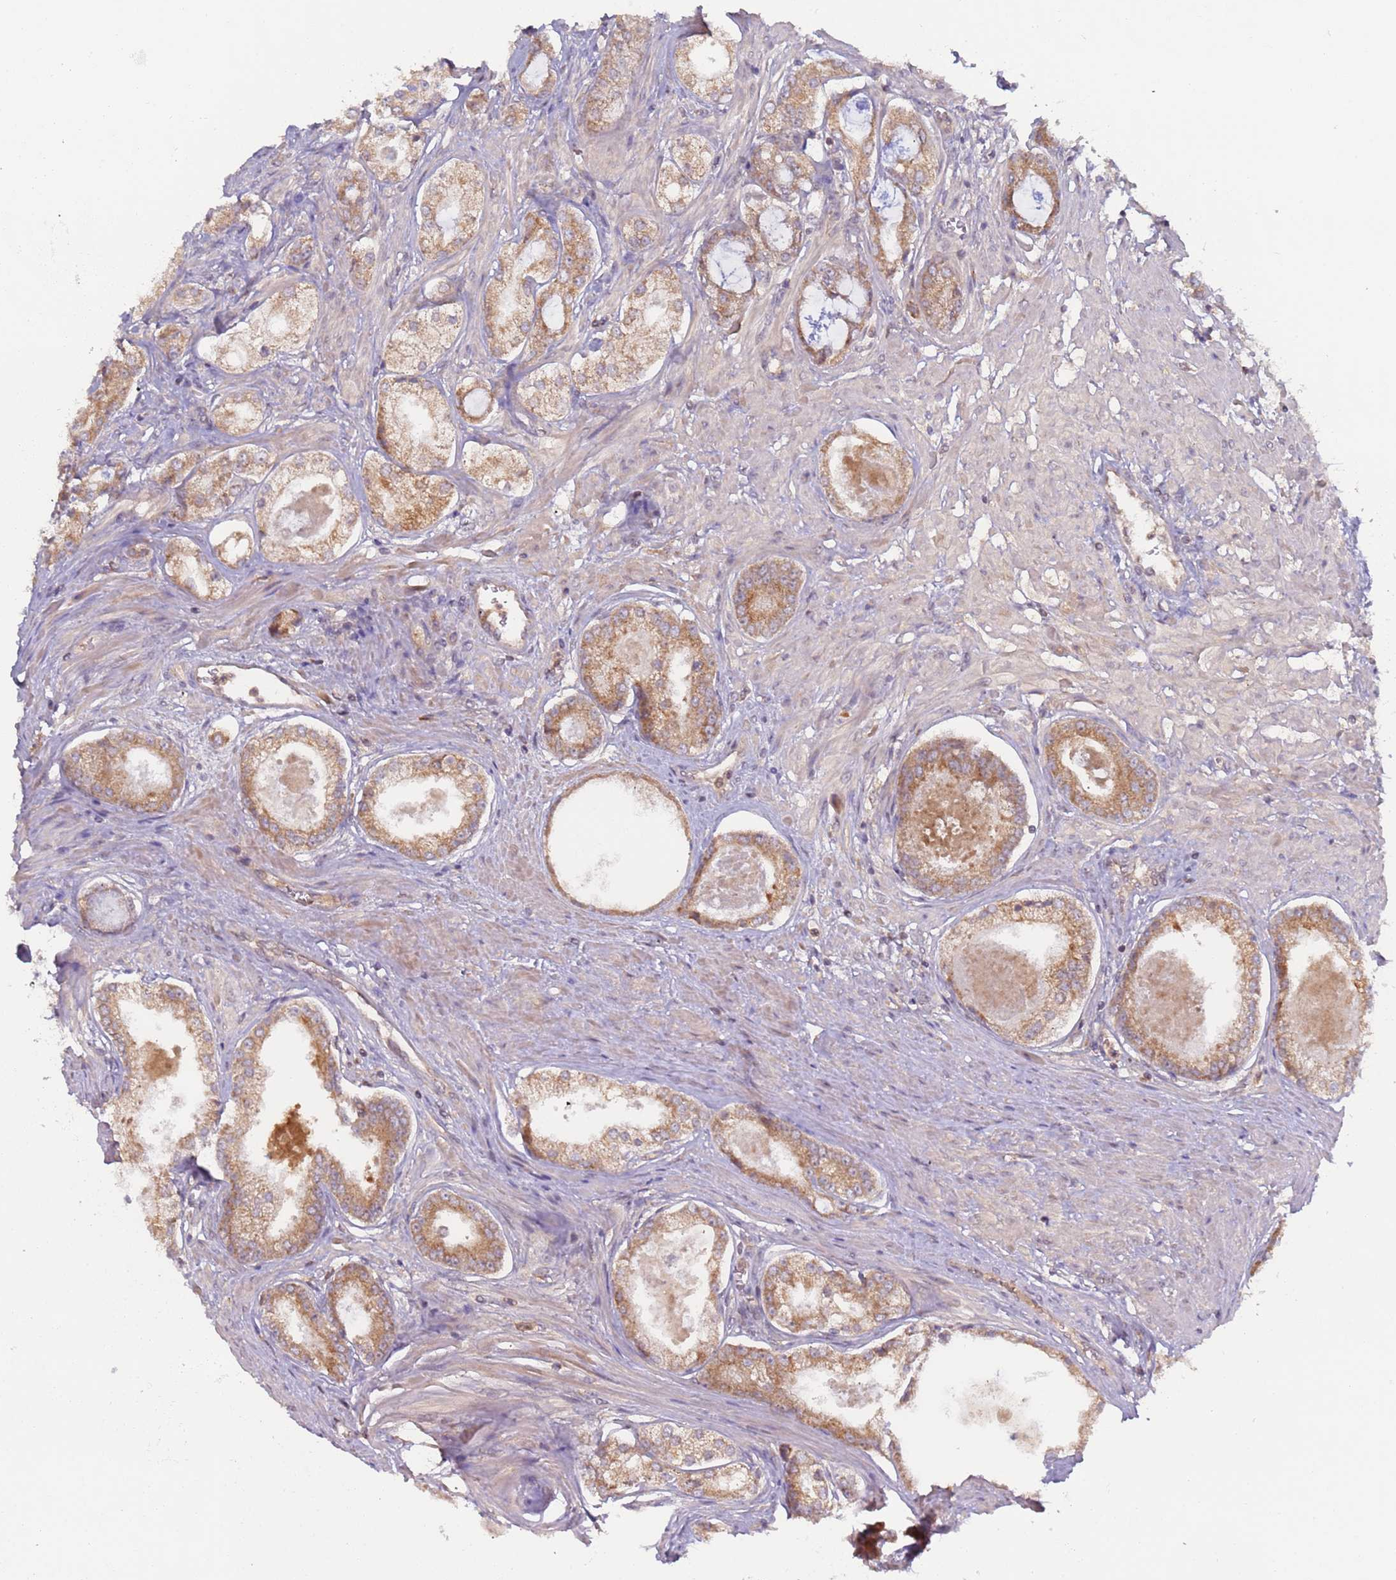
{"staining": {"intensity": "moderate", "quantity": ">75%", "location": "cytoplasmic/membranous"}, "tissue": "prostate cancer", "cell_type": "Tumor cells", "image_type": "cancer", "snomed": [{"axis": "morphology", "description": "Adenocarcinoma, Low grade"}, {"axis": "topography", "description": "Prostate"}], "caption": "This is a photomicrograph of IHC staining of prostate adenocarcinoma (low-grade), which shows moderate positivity in the cytoplasmic/membranous of tumor cells.", "gene": "OR5A2", "patient": {"sex": "male", "age": 68}}